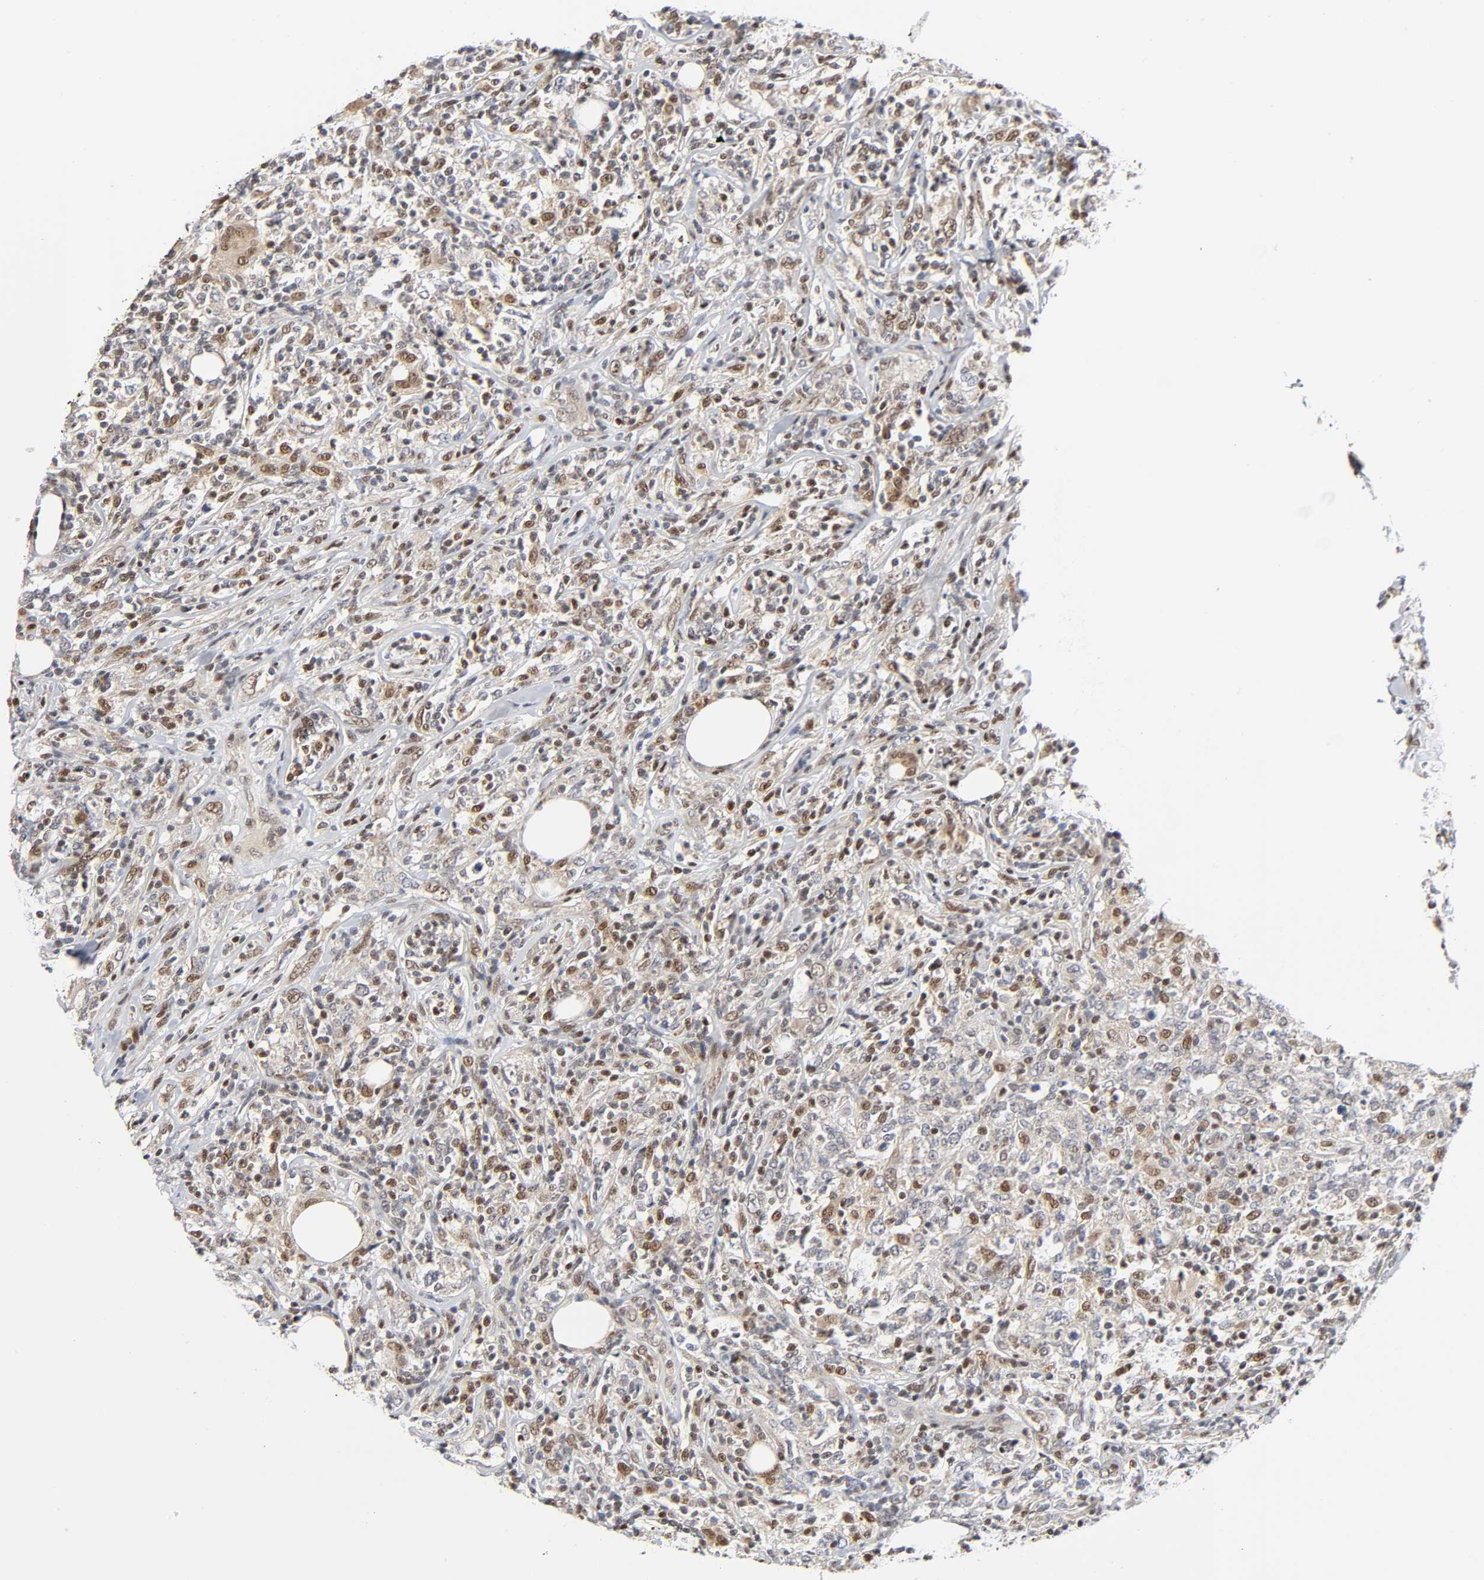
{"staining": {"intensity": "moderate", "quantity": "25%-75%", "location": "cytoplasmic/membranous,nuclear"}, "tissue": "lymphoma", "cell_type": "Tumor cells", "image_type": "cancer", "snomed": [{"axis": "morphology", "description": "Malignant lymphoma, non-Hodgkin's type, High grade"}, {"axis": "topography", "description": "Lymph node"}], "caption": "A brown stain labels moderate cytoplasmic/membranous and nuclear expression of a protein in human malignant lymphoma, non-Hodgkin's type (high-grade) tumor cells. (DAB = brown stain, brightfield microscopy at high magnification).", "gene": "KAT2B", "patient": {"sex": "female", "age": 84}}